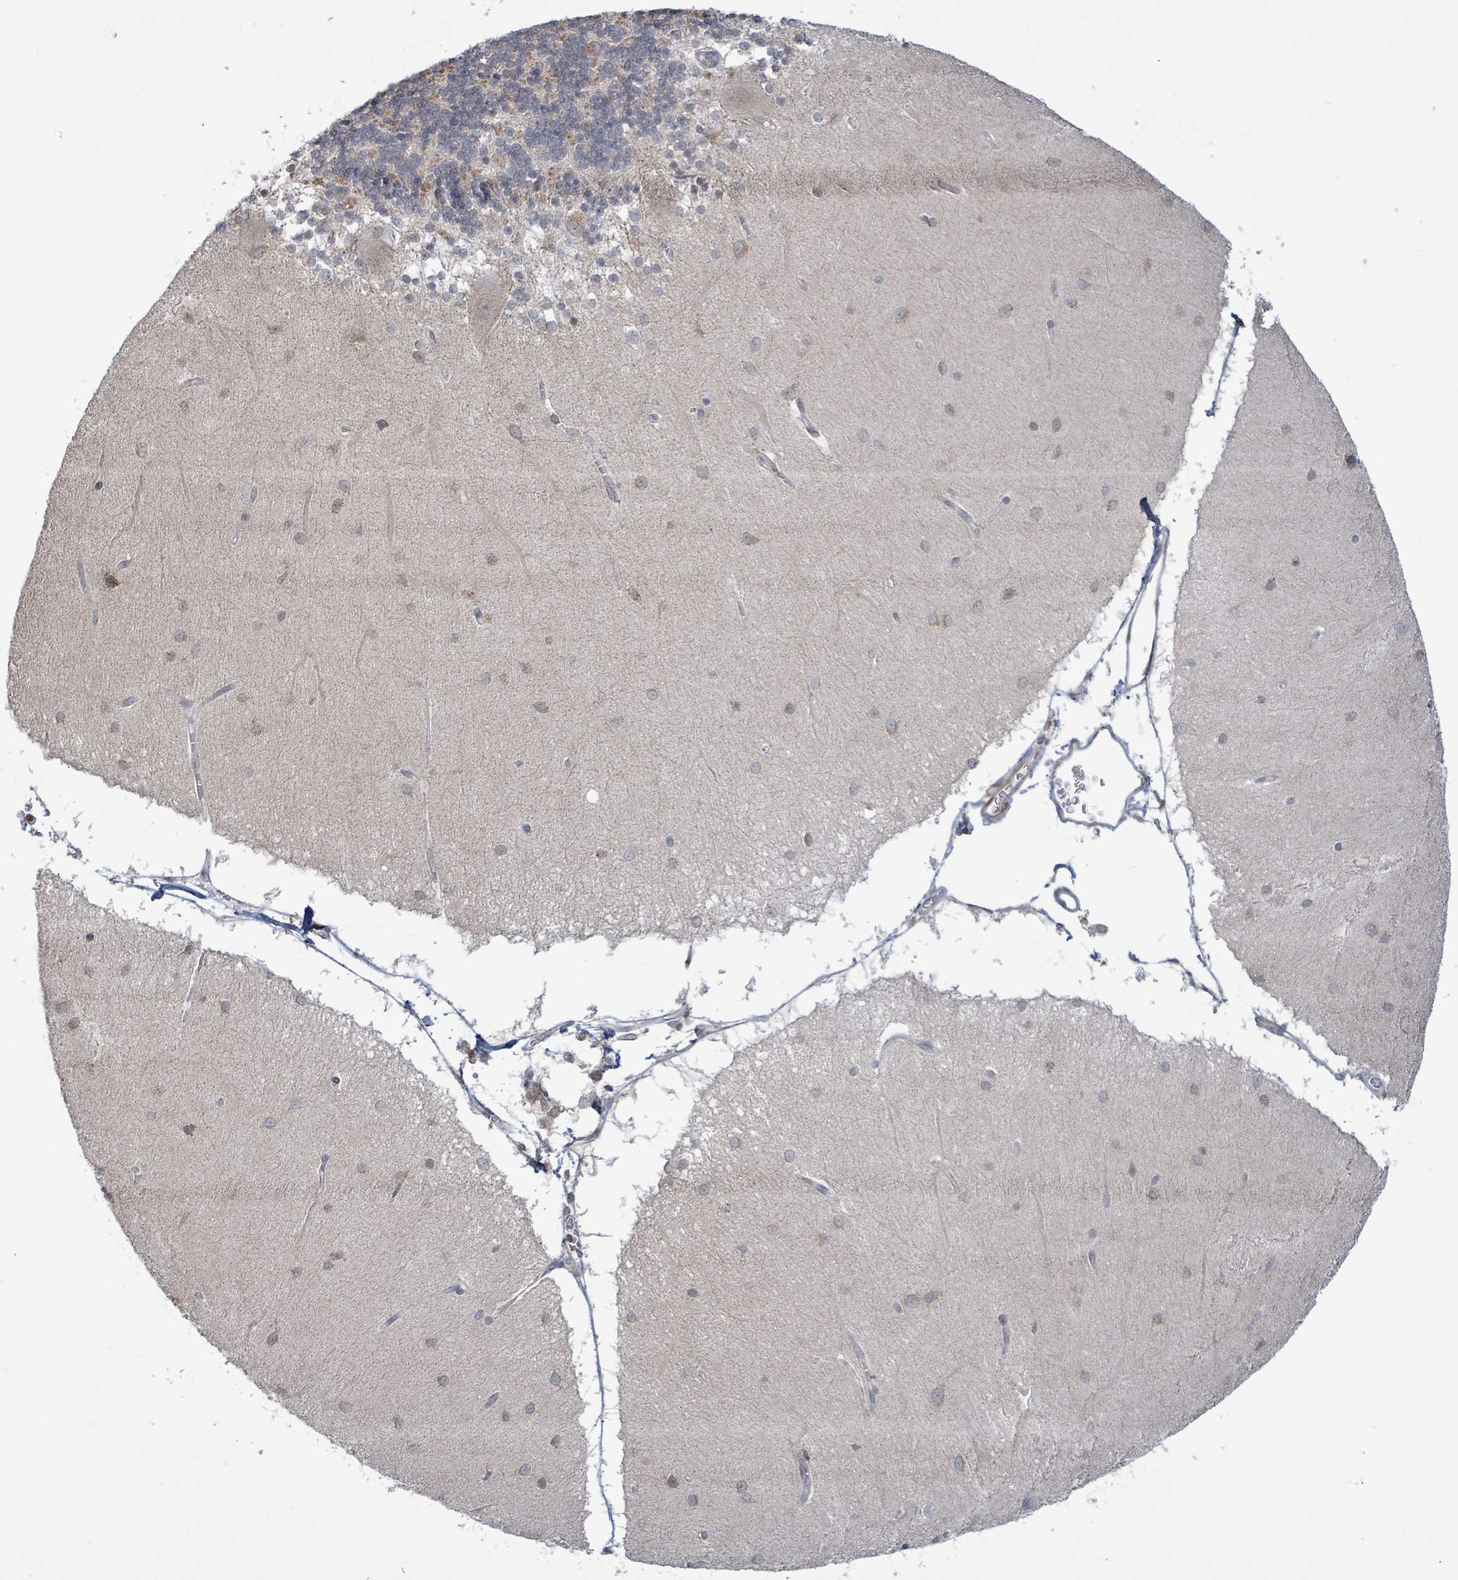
{"staining": {"intensity": "negative", "quantity": "none", "location": "none"}, "tissue": "cerebellum", "cell_type": "Cells in granular layer", "image_type": "normal", "snomed": [{"axis": "morphology", "description": "Normal tissue, NOS"}, {"axis": "topography", "description": "Cerebellum"}], "caption": "Immunohistochemistry histopathology image of unremarkable human cerebellum stained for a protein (brown), which displays no positivity in cells in granular layer.", "gene": "SBF2", "patient": {"sex": "female", "age": 54}}